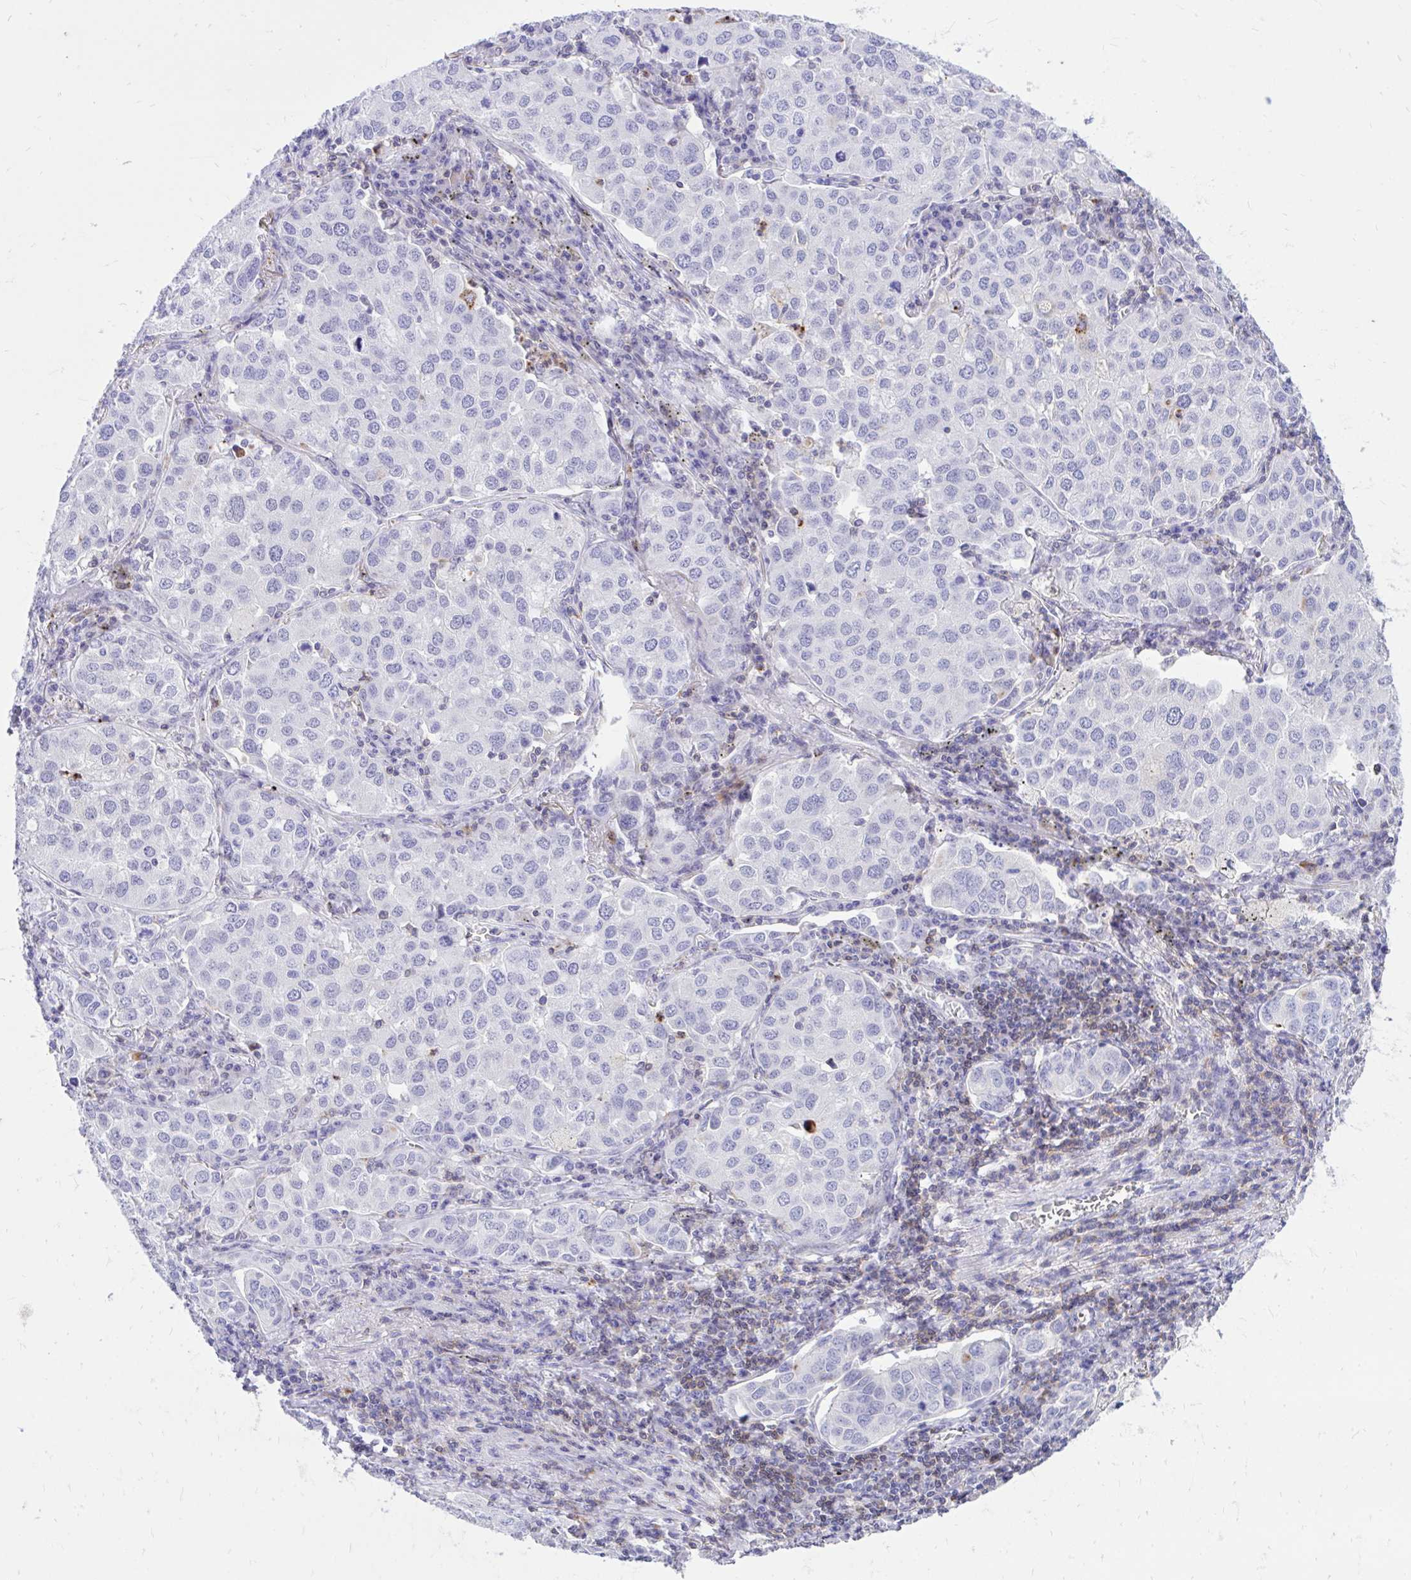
{"staining": {"intensity": "negative", "quantity": "none", "location": "none"}, "tissue": "lung cancer", "cell_type": "Tumor cells", "image_type": "cancer", "snomed": [{"axis": "morphology", "description": "Adenocarcinoma, NOS"}, {"axis": "morphology", "description": "Adenocarcinoma, metastatic, NOS"}, {"axis": "topography", "description": "Lymph node"}, {"axis": "topography", "description": "Lung"}], "caption": "The micrograph exhibits no staining of tumor cells in lung cancer (adenocarcinoma).", "gene": "CXCL8", "patient": {"sex": "female", "age": 65}}